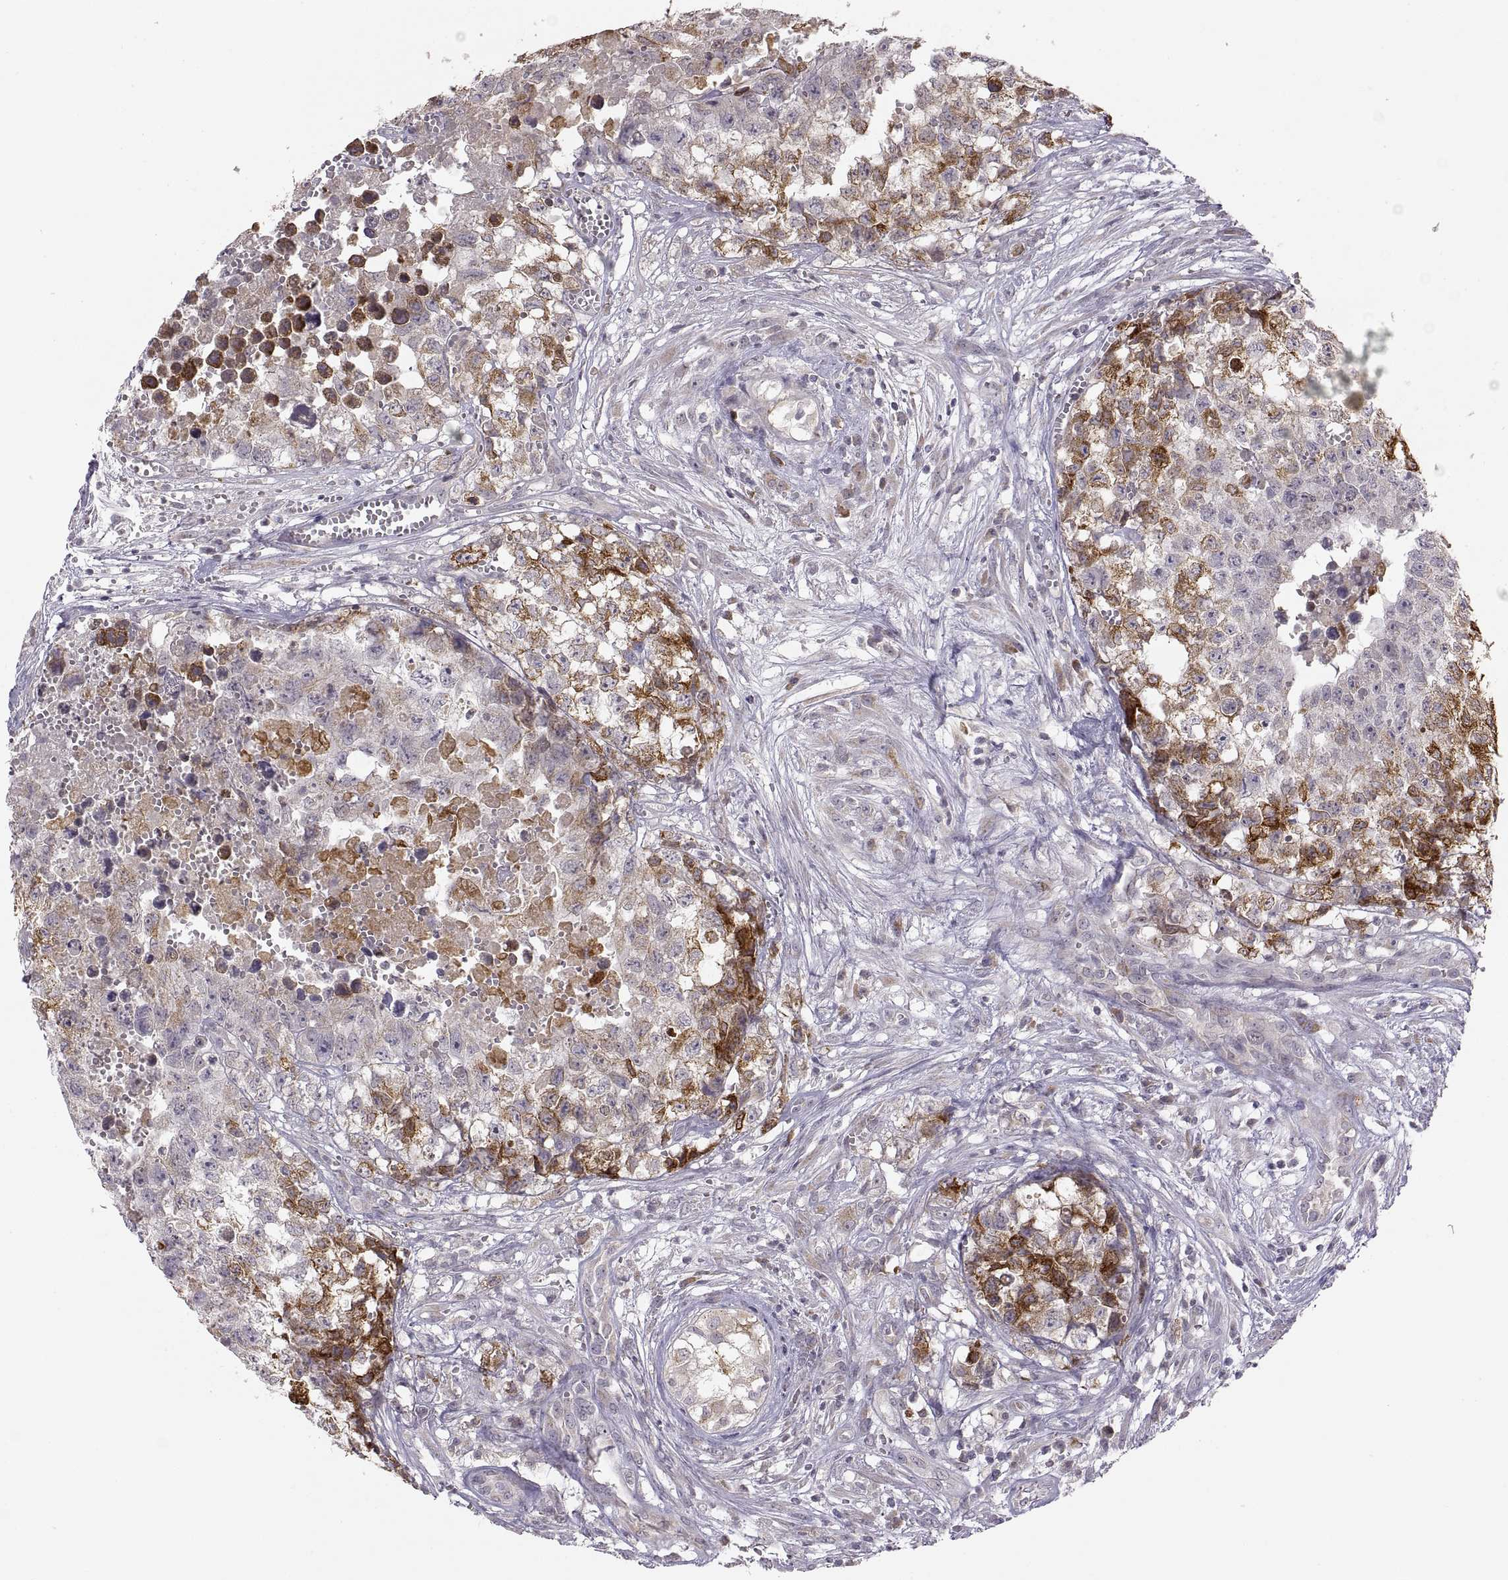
{"staining": {"intensity": "strong", "quantity": "25%-75%", "location": "cytoplasmic/membranous"}, "tissue": "testis cancer", "cell_type": "Tumor cells", "image_type": "cancer", "snomed": [{"axis": "morphology", "description": "Seminoma, NOS"}, {"axis": "morphology", "description": "Carcinoma, Embryonal, NOS"}, {"axis": "topography", "description": "Testis"}], "caption": "Human testis cancer (embryonal carcinoma) stained with a brown dye displays strong cytoplasmic/membranous positive staining in about 25%-75% of tumor cells.", "gene": "HMGCR", "patient": {"sex": "male", "age": 22}}